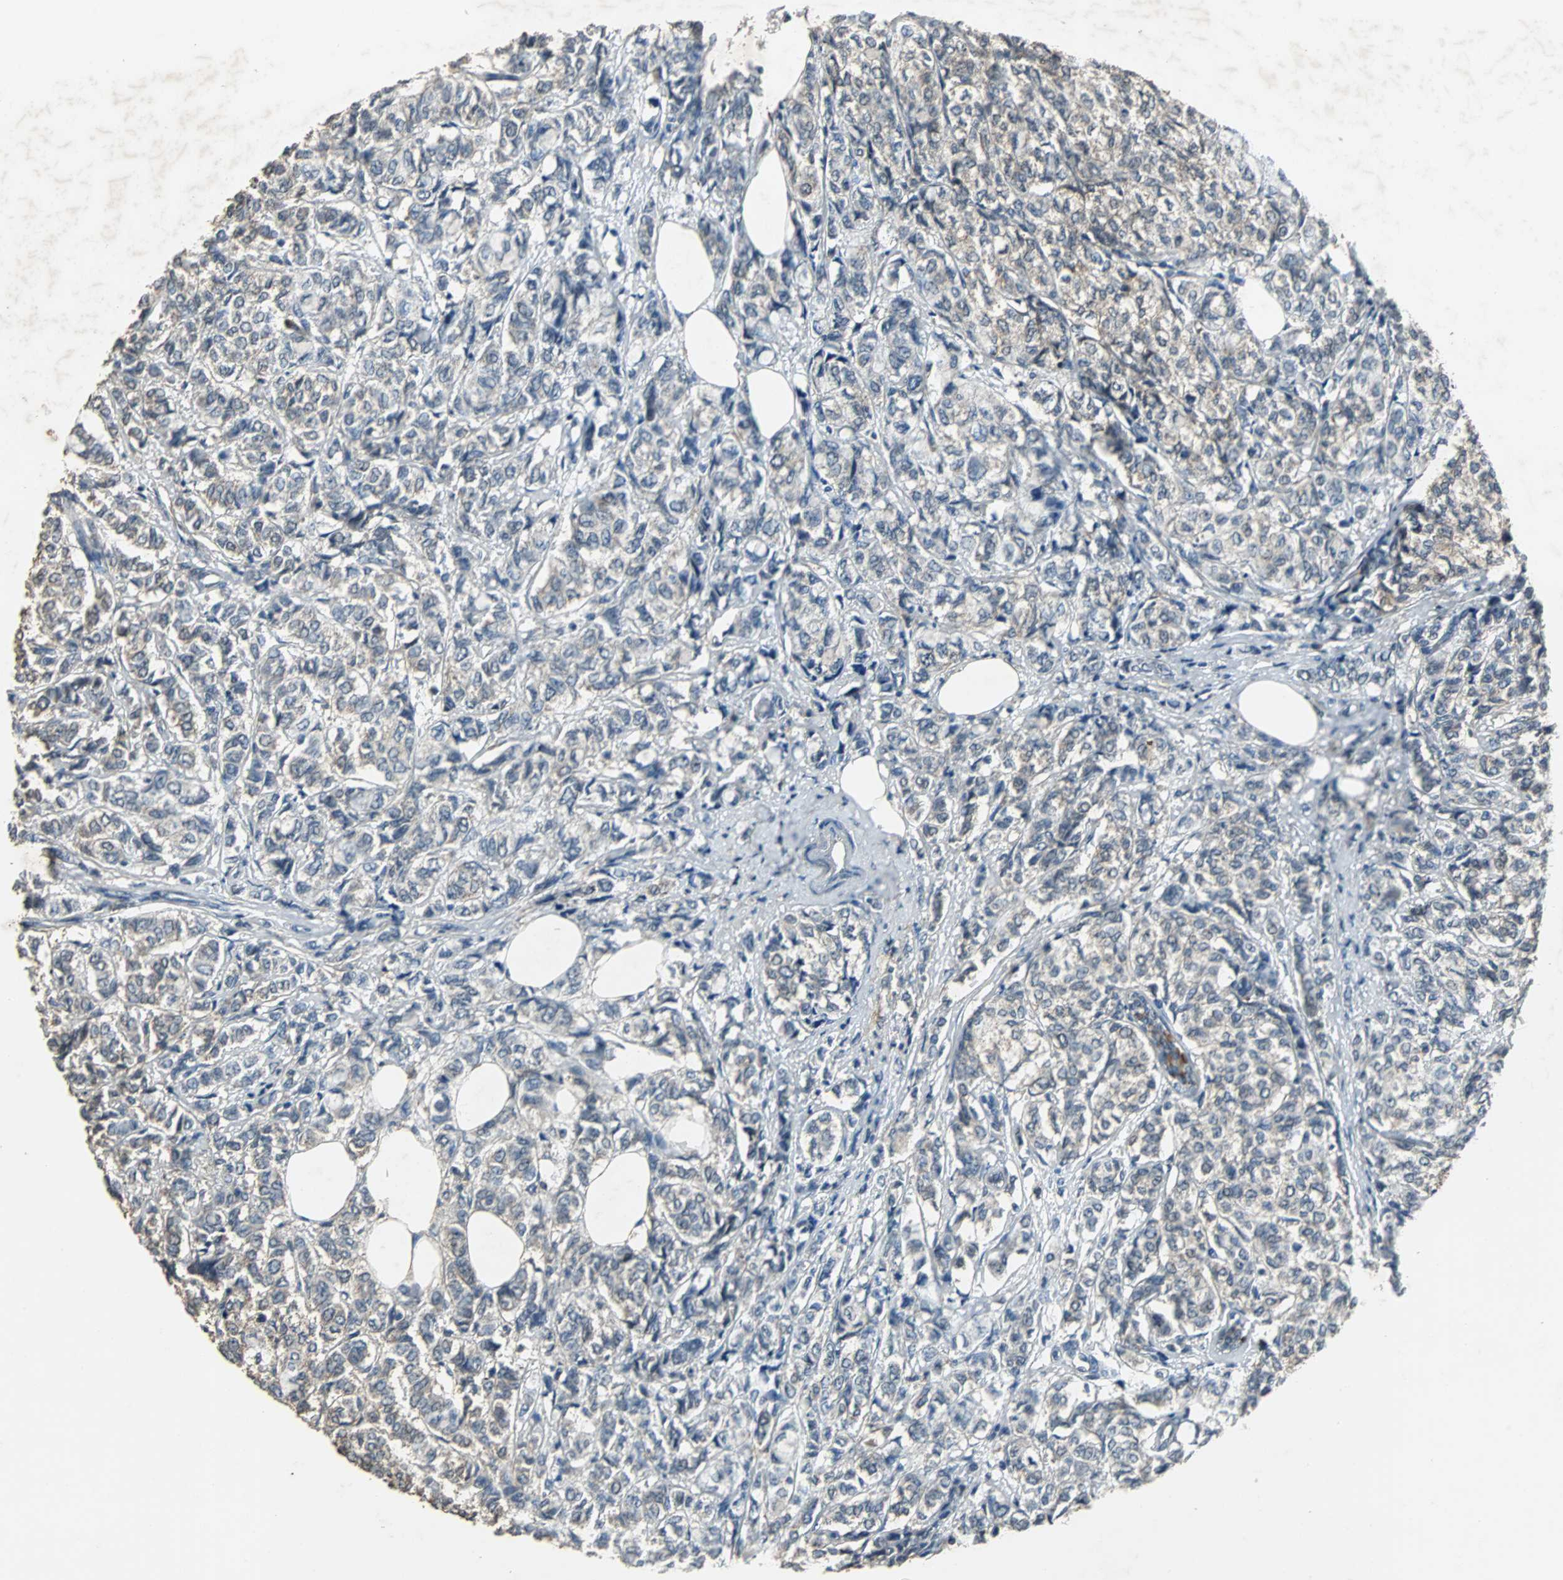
{"staining": {"intensity": "weak", "quantity": "25%-75%", "location": "cytoplasmic/membranous"}, "tissue": "breast cancer", "cell_type": "Tumor cells", "image_type": "cancer", "snomed": [{"axis": "morphology", "description": "Lobular carcinoma"}, {"axis": "topography", "description": "Breast"}], "caption": "IHC of human breast lobular carcinoma reveals low levels of weak cytoplasmic/membranous staining in approximately 25%-75% of tumor cells.", "gene": "SOS1", "patient": {"sex": "female", "age": 60}}